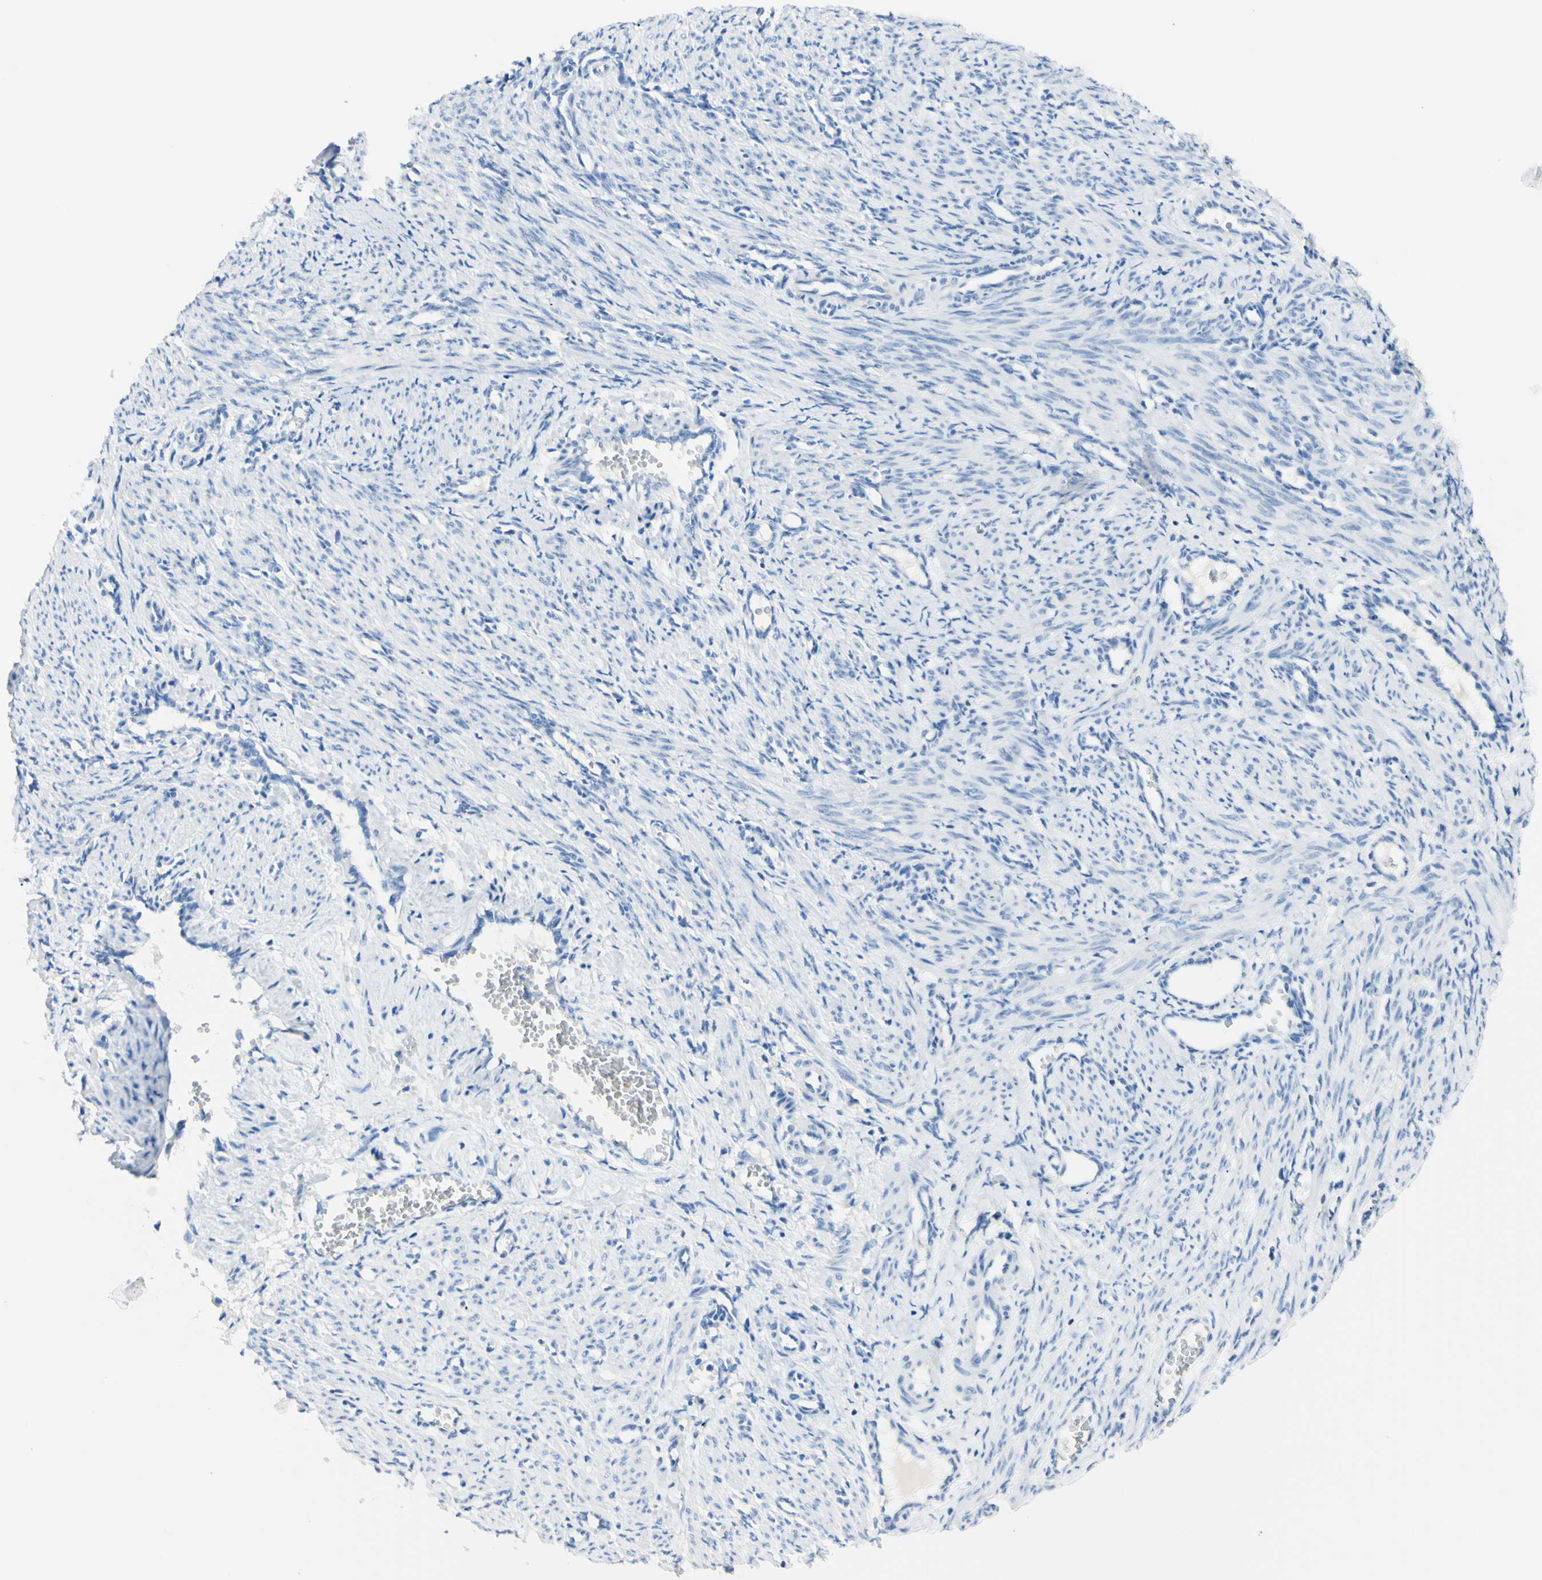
{"staining": {"intensity": "negative", "quantity": "none", "location": "none"}, "tissue": "smooth muscle", "cell_type": "Smooth muscle cells", "image_type": "normal", "snomed": [{"axis": "morphology", "description": "Normal tissue, NOS"}, {"axis": "topography", "description": "Endometrium"}], "caption": "Immunohistochemistry (IHC) photomicrograph of benign human smooth muscle stained for a protein (brown), which demonstrates no positivity in smooth muscle cells. Brightfield microscopy of IHC stained with DAB (brown) and hematoxylin (blue), captured at high magnification.", "gene": "FOLH1", "patient": {"sex": "female", "age": 33}}